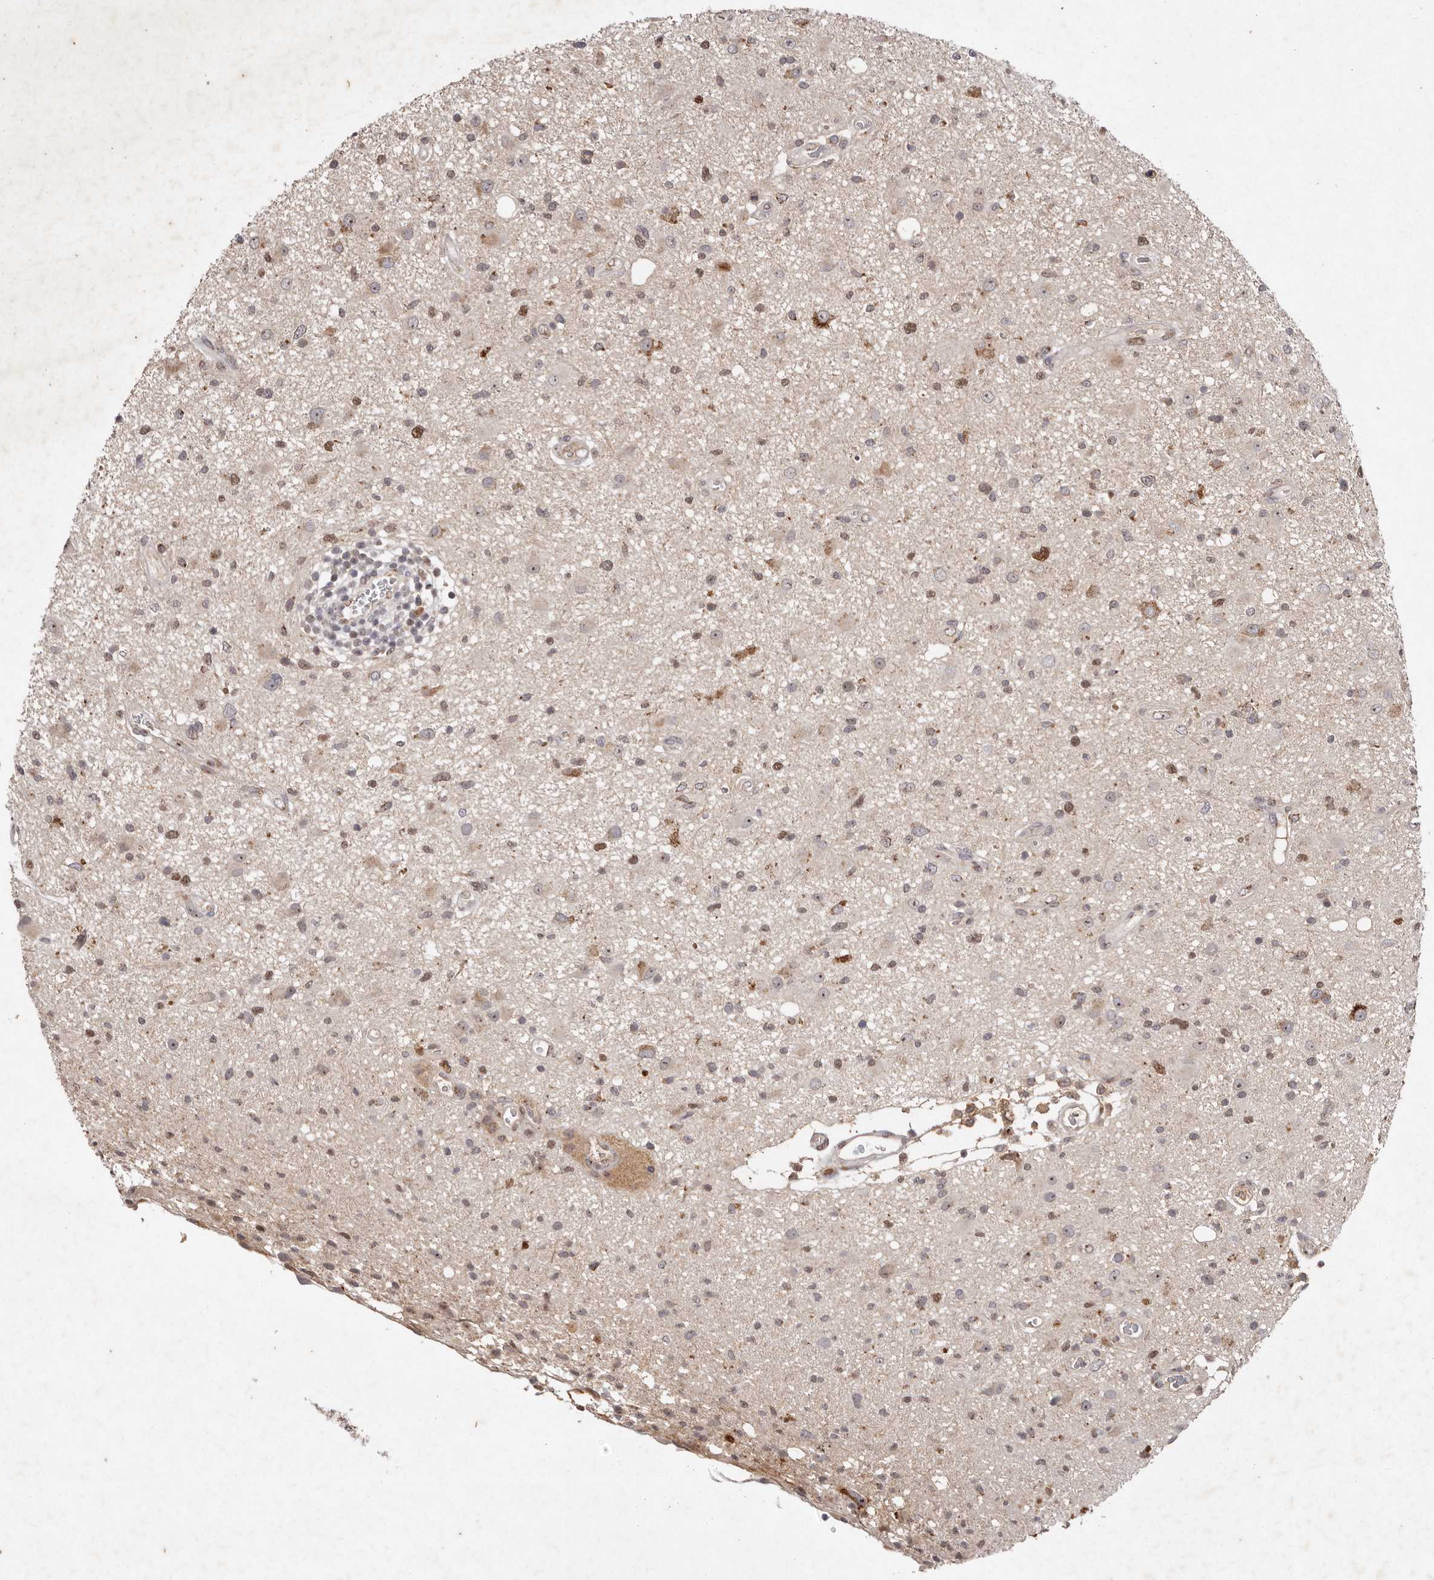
{"staining": {"intensity": "moderate", "quantity": "25%-75%", "location": "nuclear"}, "tissue": "glioma", "cell_type": "Tumor cells", "image_type": "cancer", "snomed": [{"axis": "morphology", "description": "Glioma, malignant, High grade"}, {"axis": "topography", "description": "Brain"}], "caption": "About 25%-75% of tumor cells in high-grade glioma (malignant) reveal moderate nuclear protein staining as visualized by brown immunohistochemical staining.", "gene": "KLF7", "patient": {"sex": "male", "age": 33}}